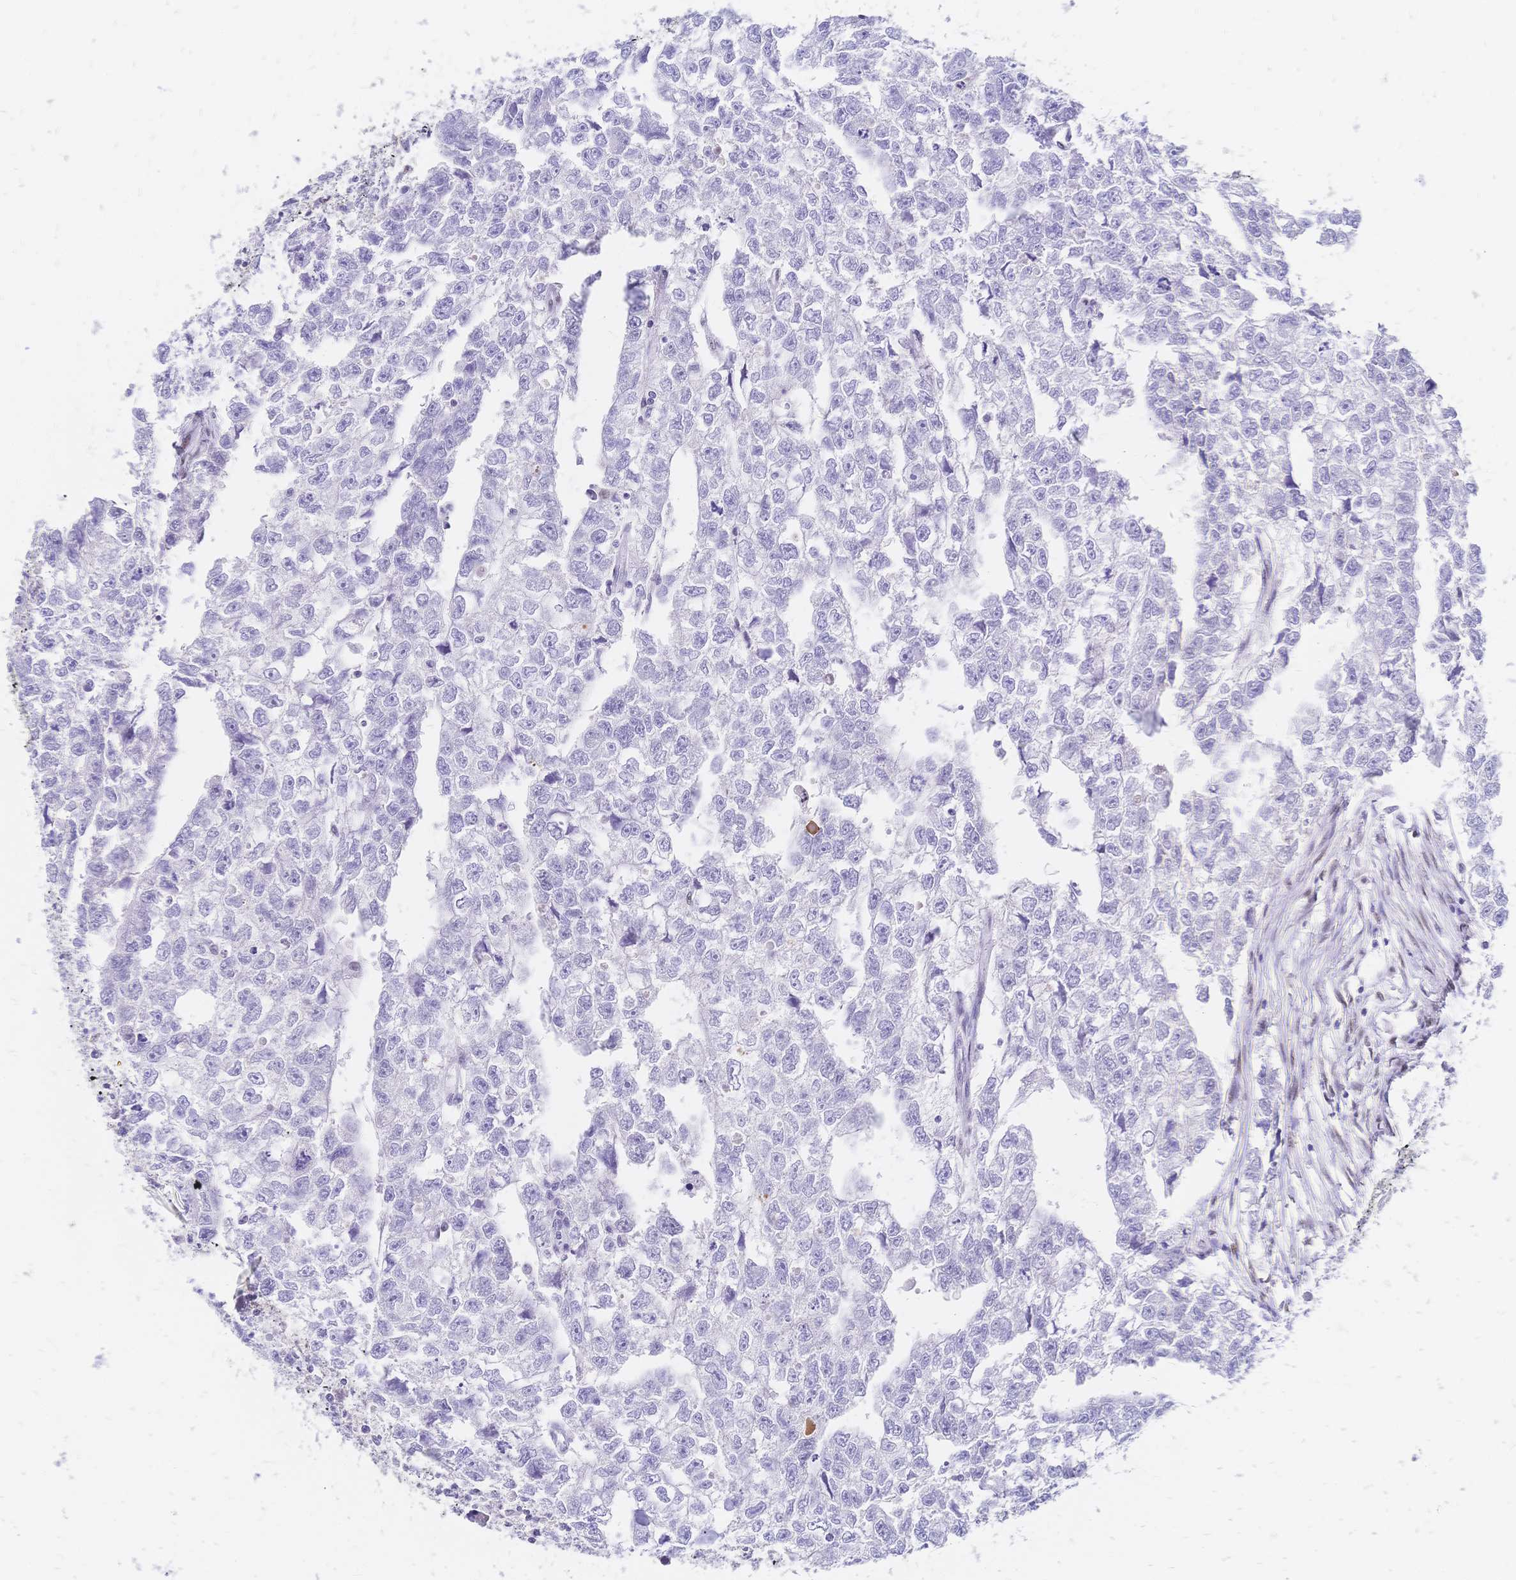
{"staining": {"intensity": "negative", "quantity": "none", "location": "none"}, "tissue": "testis cancer", "cell_type": "Tumor cells", "image_type": "cancer", "snomed": [{"axis": "morphology", "description": "Carcinoma, Embryonal, NOS"}, {"axis": "morphology", "description": "Teratoma, malignant, NOS"}, {"axis": "topography", "description": "Testis"}], "caption": "Human testis cancer stained for a protein using immunohistochemistry exhibits no staining in tumor cells.", "gene": "NFIC", "patient": {"sex": "male", "age": 44}}